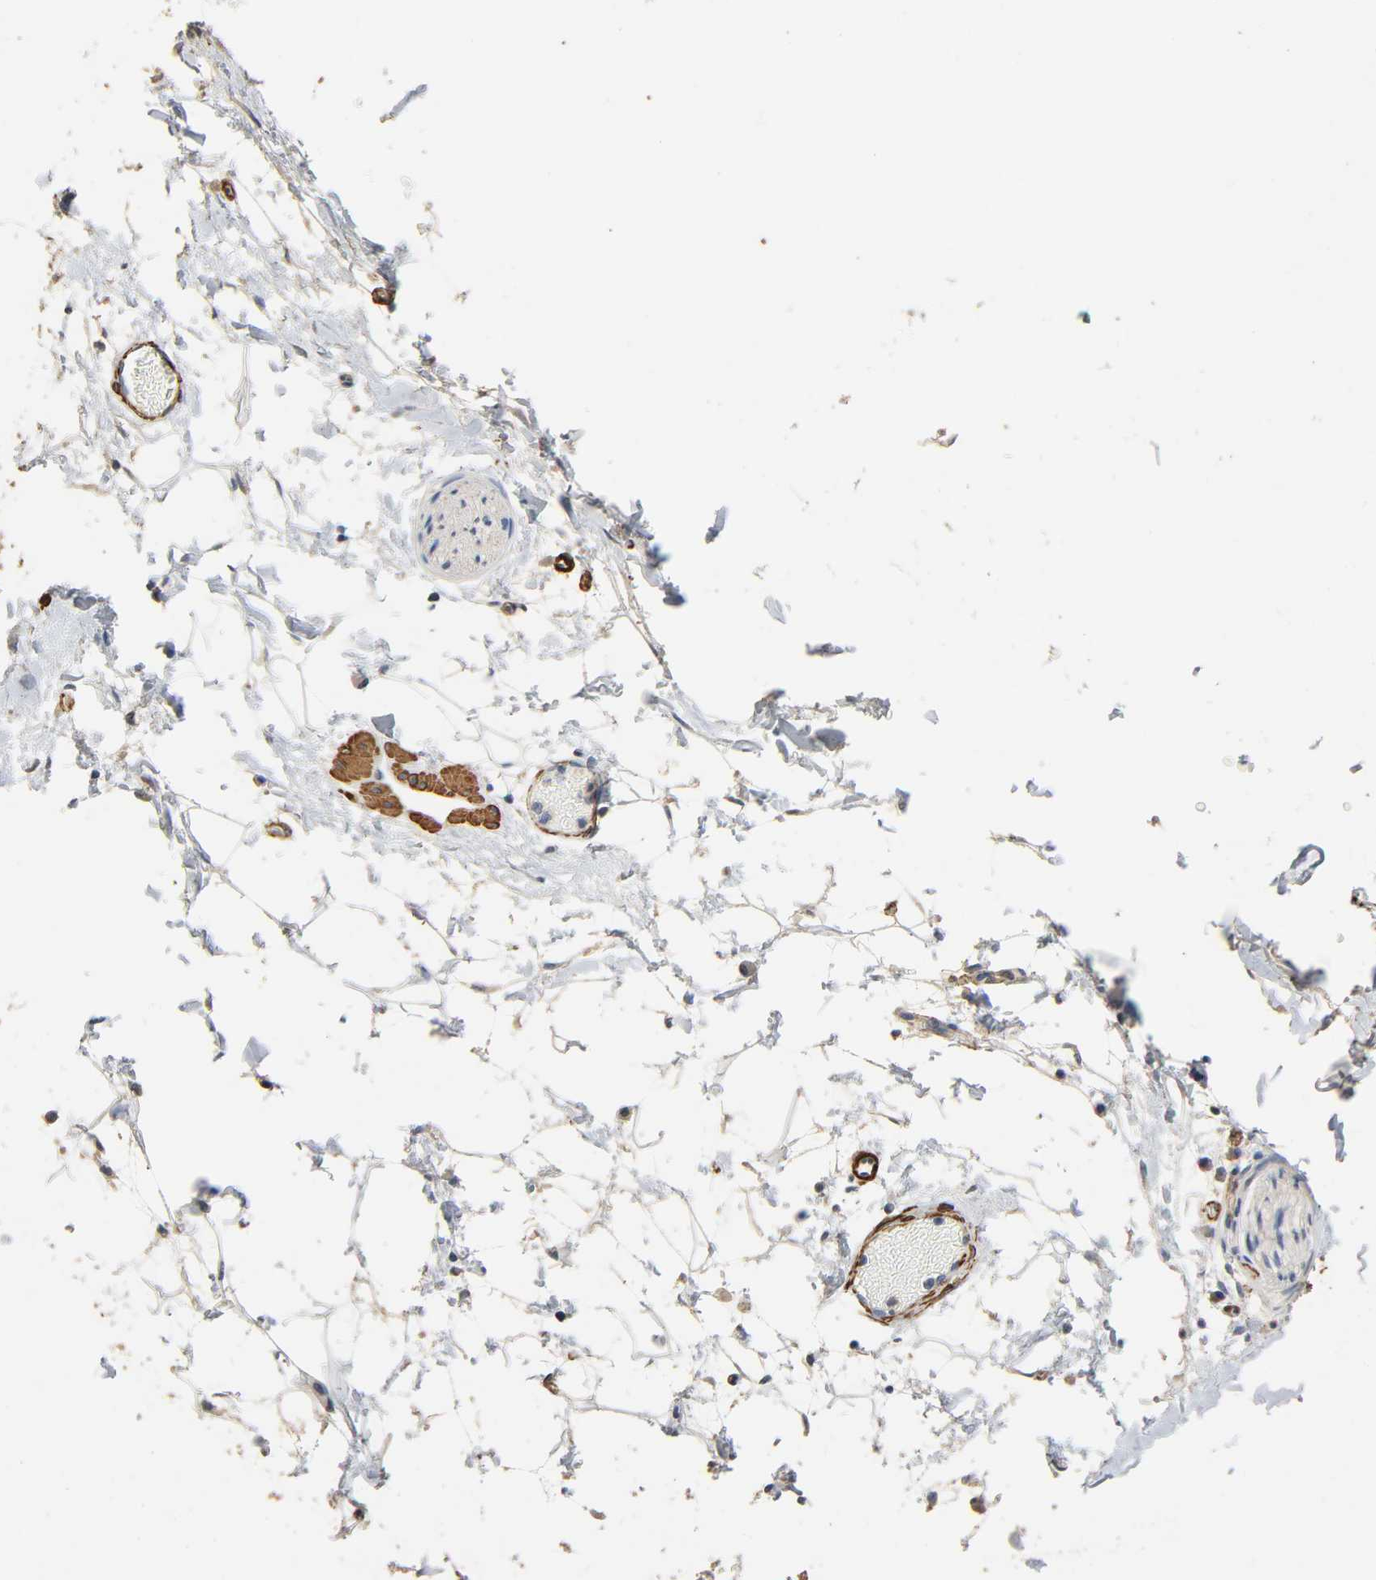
{"staining": {"intensity": "moderate", "quantity": ">75%", "location": "cytoplasmic/membranous"}, "tissue": "adipose tissue", "cell_type": "Adipocytes", "image_type": "normal", "snomed": [{"axis": "morphology", "description": "Normal tissue, NOS"}, {"axis": "topography", "description": "Soft tissue"}], "caption": "Protein expression analysis of benign adipose tissue shows moderate cytoplasmic/membranous staining in approximately >75% of adipocytes.", "gene": "GSTA1", "patient": {"sex": "male", "age": 72}}